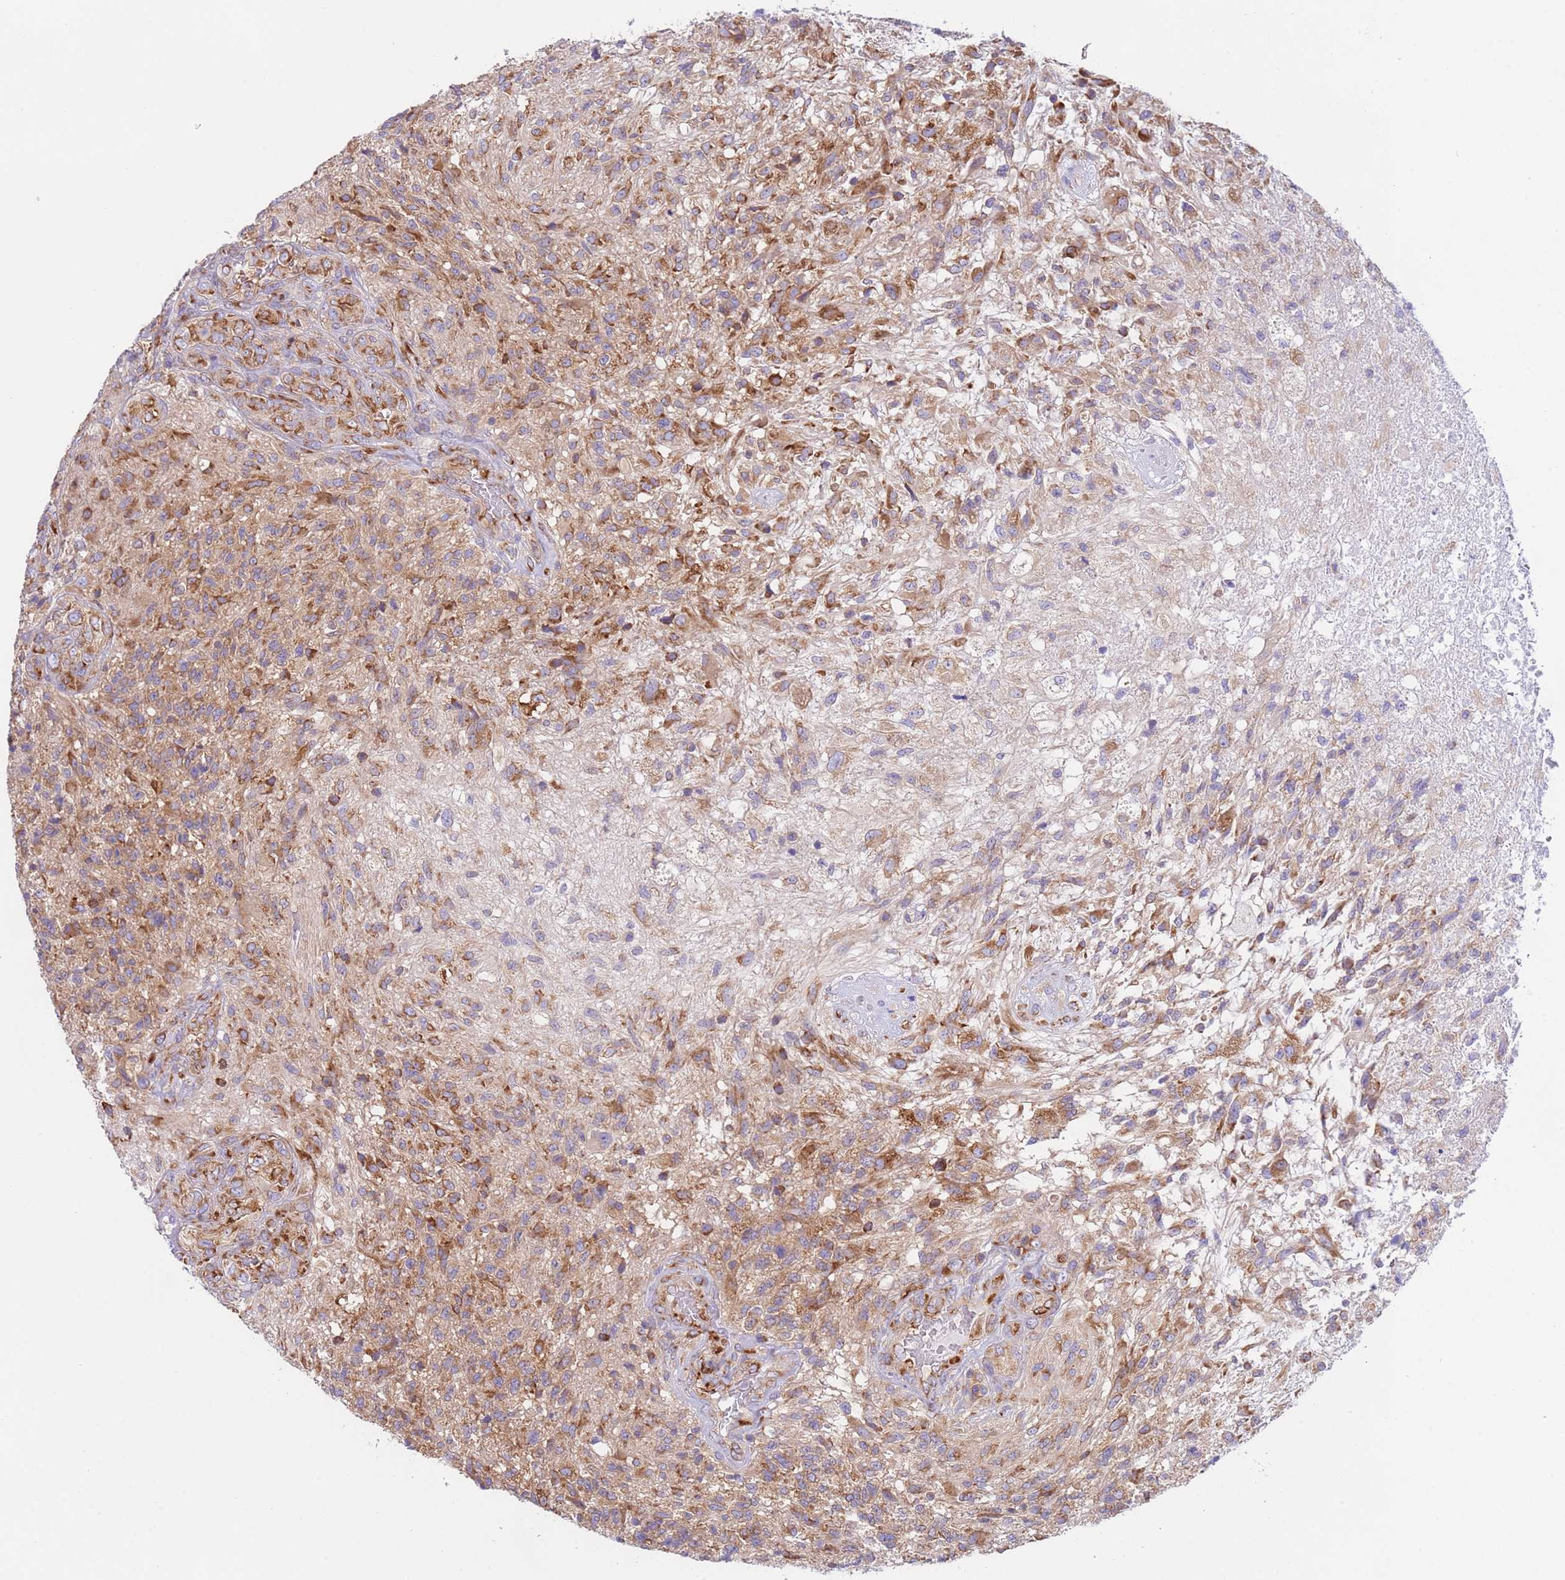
{"staining": {"intensity": "moderate", "quantity": ">75%", "location": "cytoplasmic/membranous"}, "tissue": "glioma", "cell_type": "Tumor cells", "image_type": "cancer", "snomed": [{"axis": "morphology", "description": "Glioma, malignant, High grade"}, {"axis": "topography", "description": "Brain"}], "caption": "Immunohistochemical staining of glioma reveals medium levels of moderate cytoplasmic/membranous staining in approximately >75% of tumor cells.", "gene": "VARS1", "patient": {"sex": "male", "age": 56}}